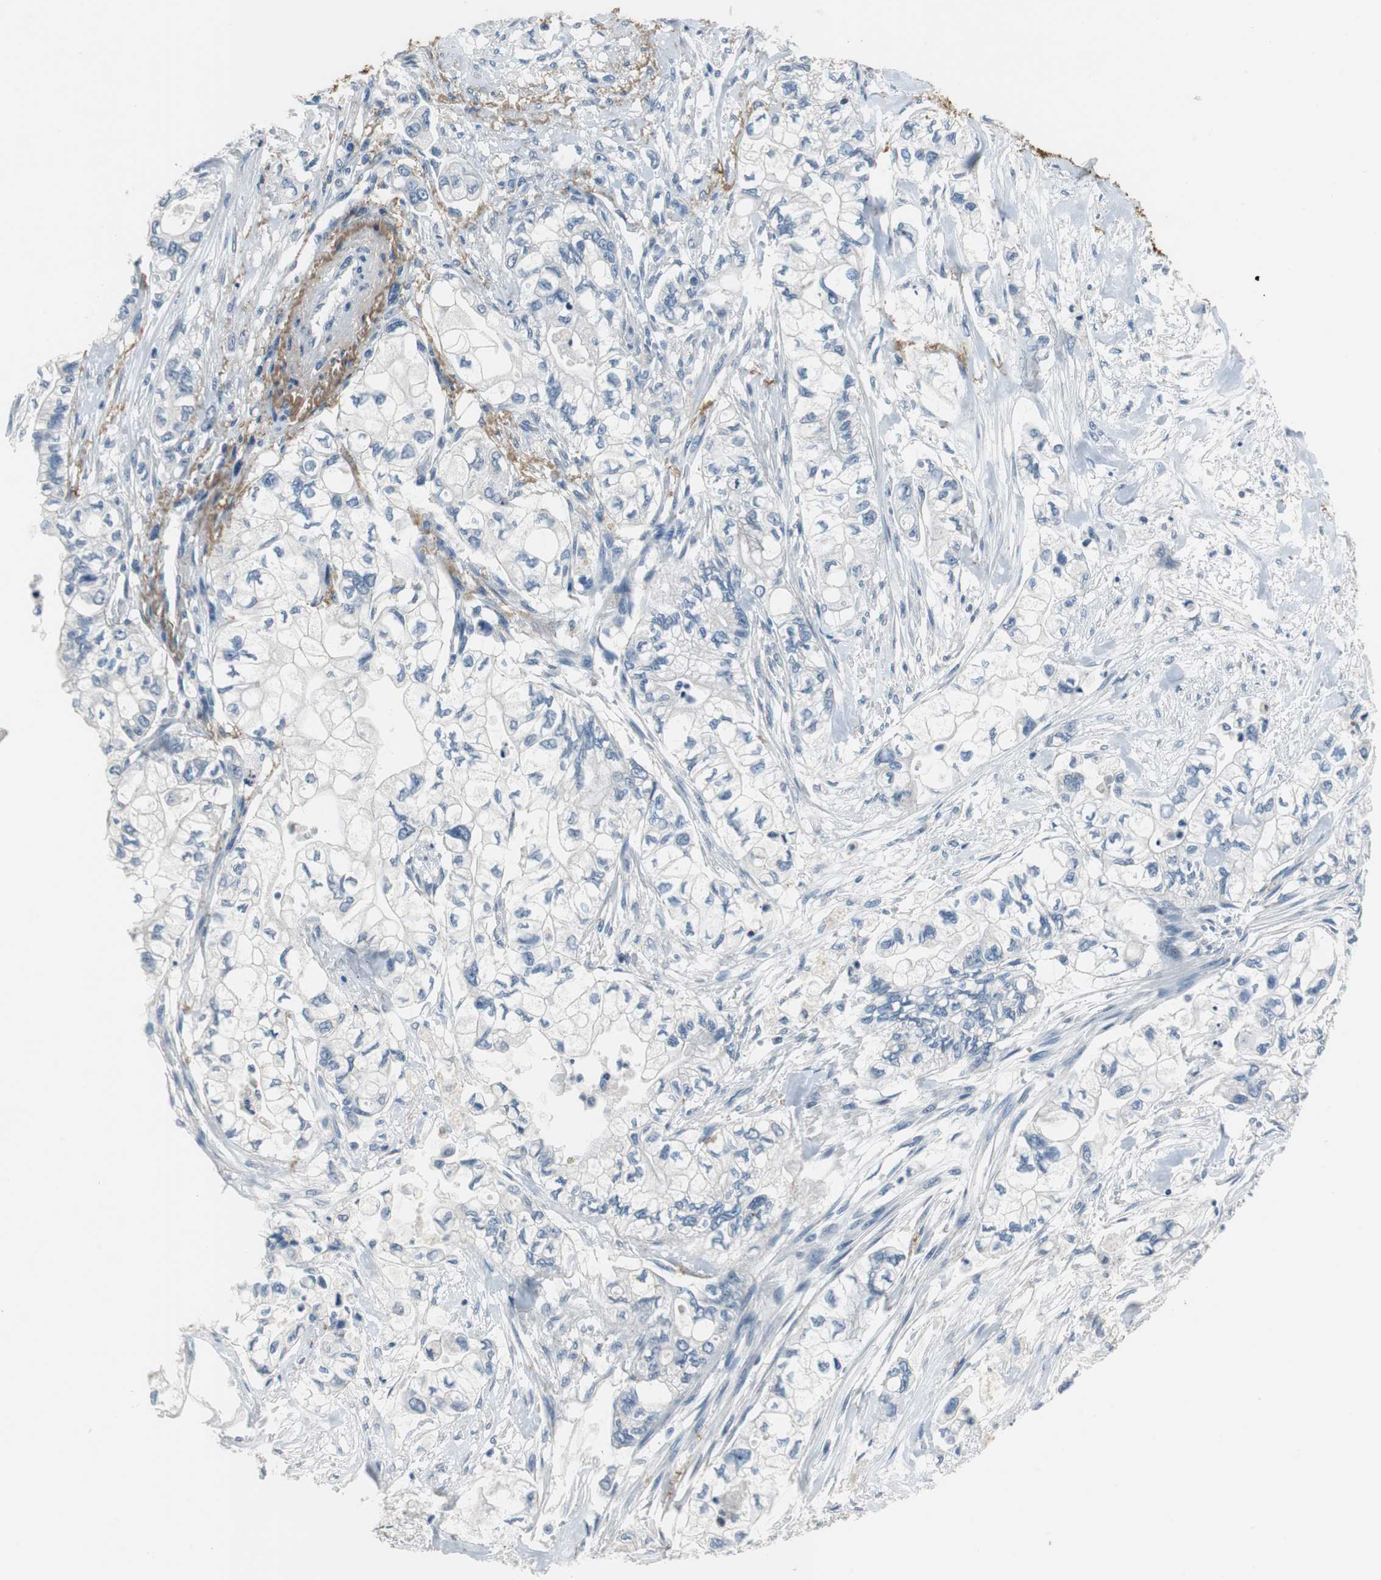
{"staining": {"intensity": "negative", "quantity": "none", "location": "none"}, "tissue": "pancreatic cancer", "cell_type": "Tumor cells", "image_type": "cancer", "snomed": [{"axis": "morphology", "description": "Adenocarcinoma, NOS"}, {"axis": "topography", "description": "Pancreas"}], "caption": "Immunohistochemistry histopathology image of neoplastic tissue: human pancreatic adenocarcinoma stained with DAB exhibits no significant protein staining in tumor cells.", "gene": "MUC7", "patient": {"sex": "male", "age": 79}}